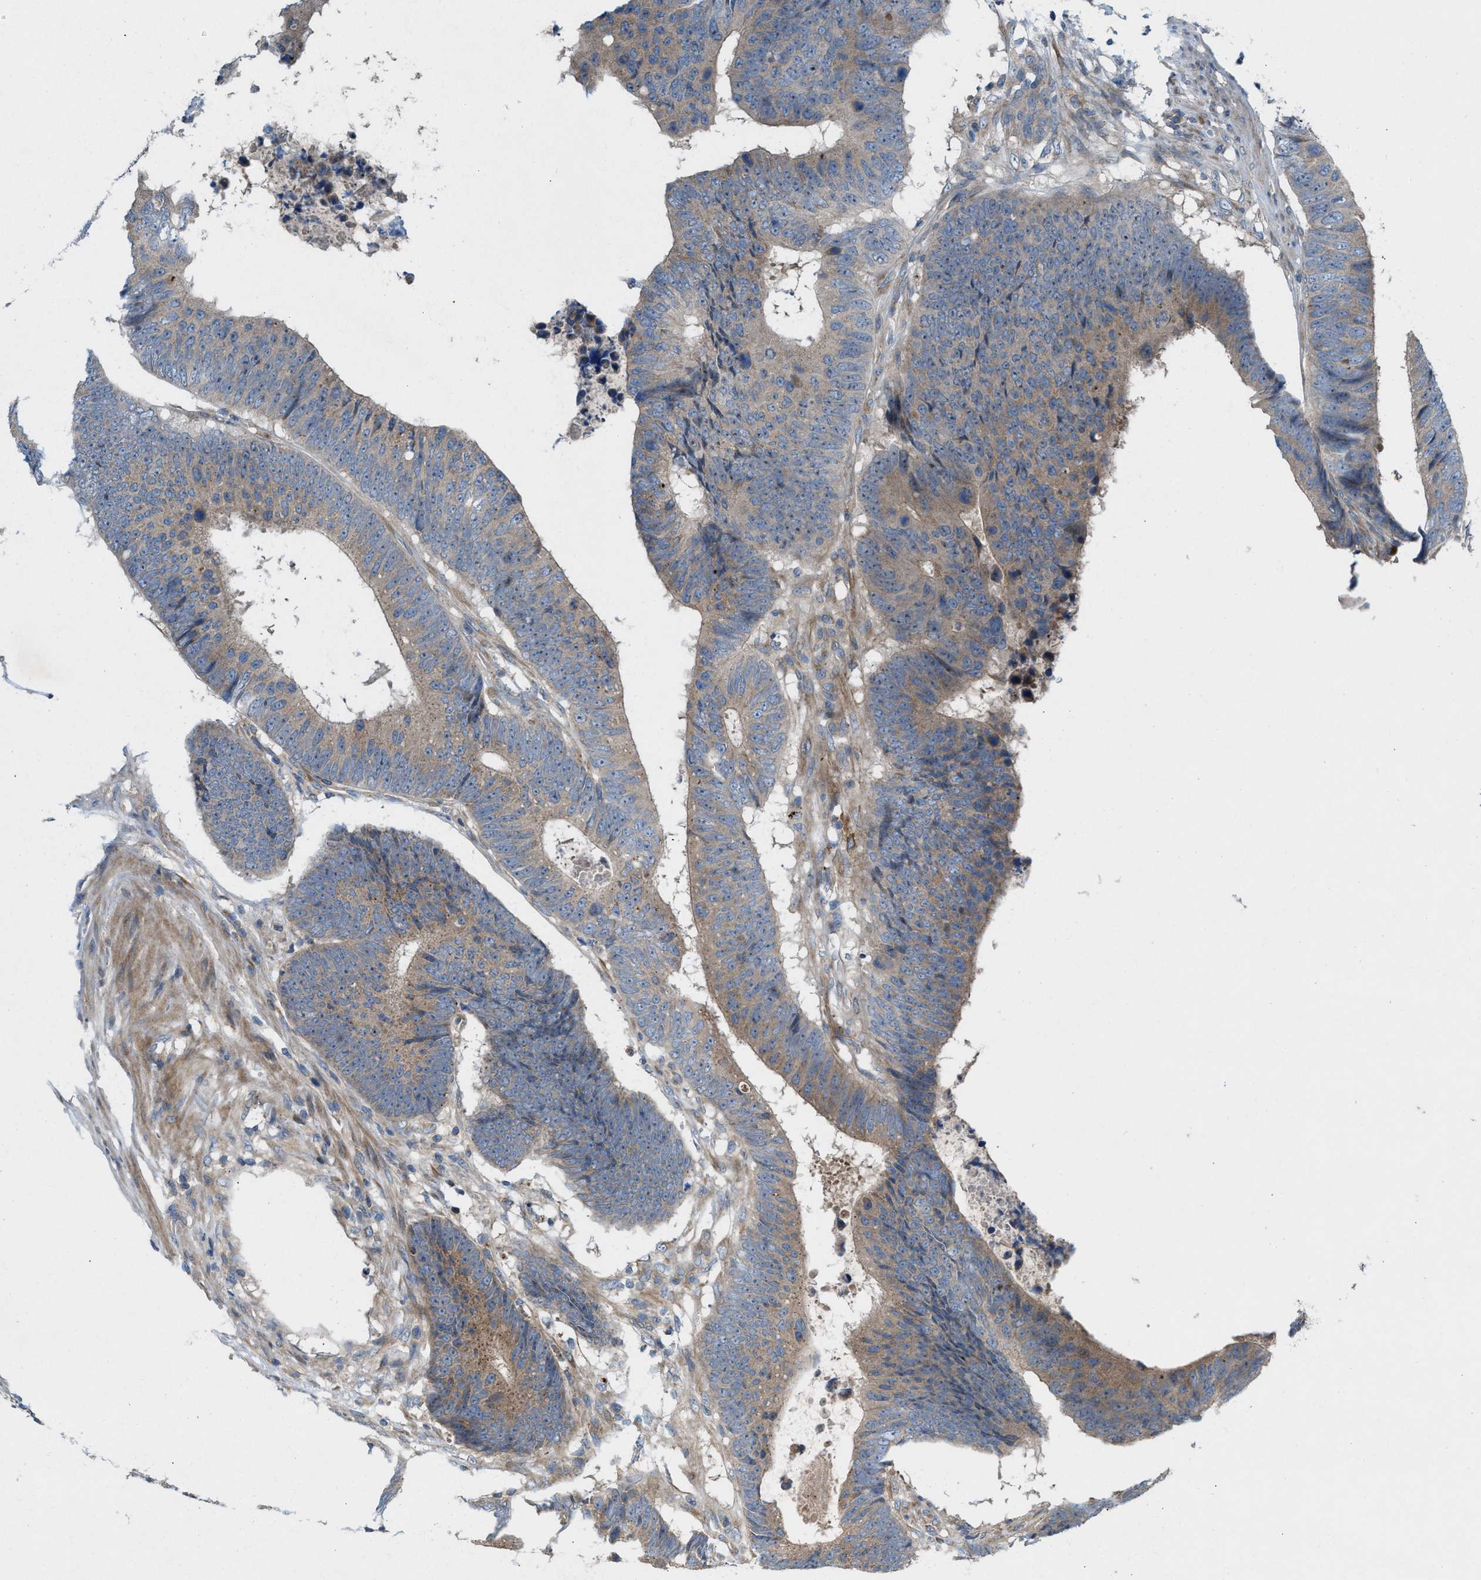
{"staining": {"intensity": "weak", "quantity": ">75%", "location": "cytoplasmic/membranous"}, "tissue": "colorectal cancer", "cell_type": "Tumor cells", "image_type": "cancer", "snomed": [{"axis": "morphology", "description": "Adenocarcinoma, NOS"}, {"axis": "topography", "description": "Colon"}], "caption": "Human colorectal cancer (adenocarcinoma) stained with a brown dye exhibits weak cytoplasmic/membranous positive positivity in about >75% of tumor cells.", "gene": "CYB5D1", "patient": {"sex": "male", "age": 56}}